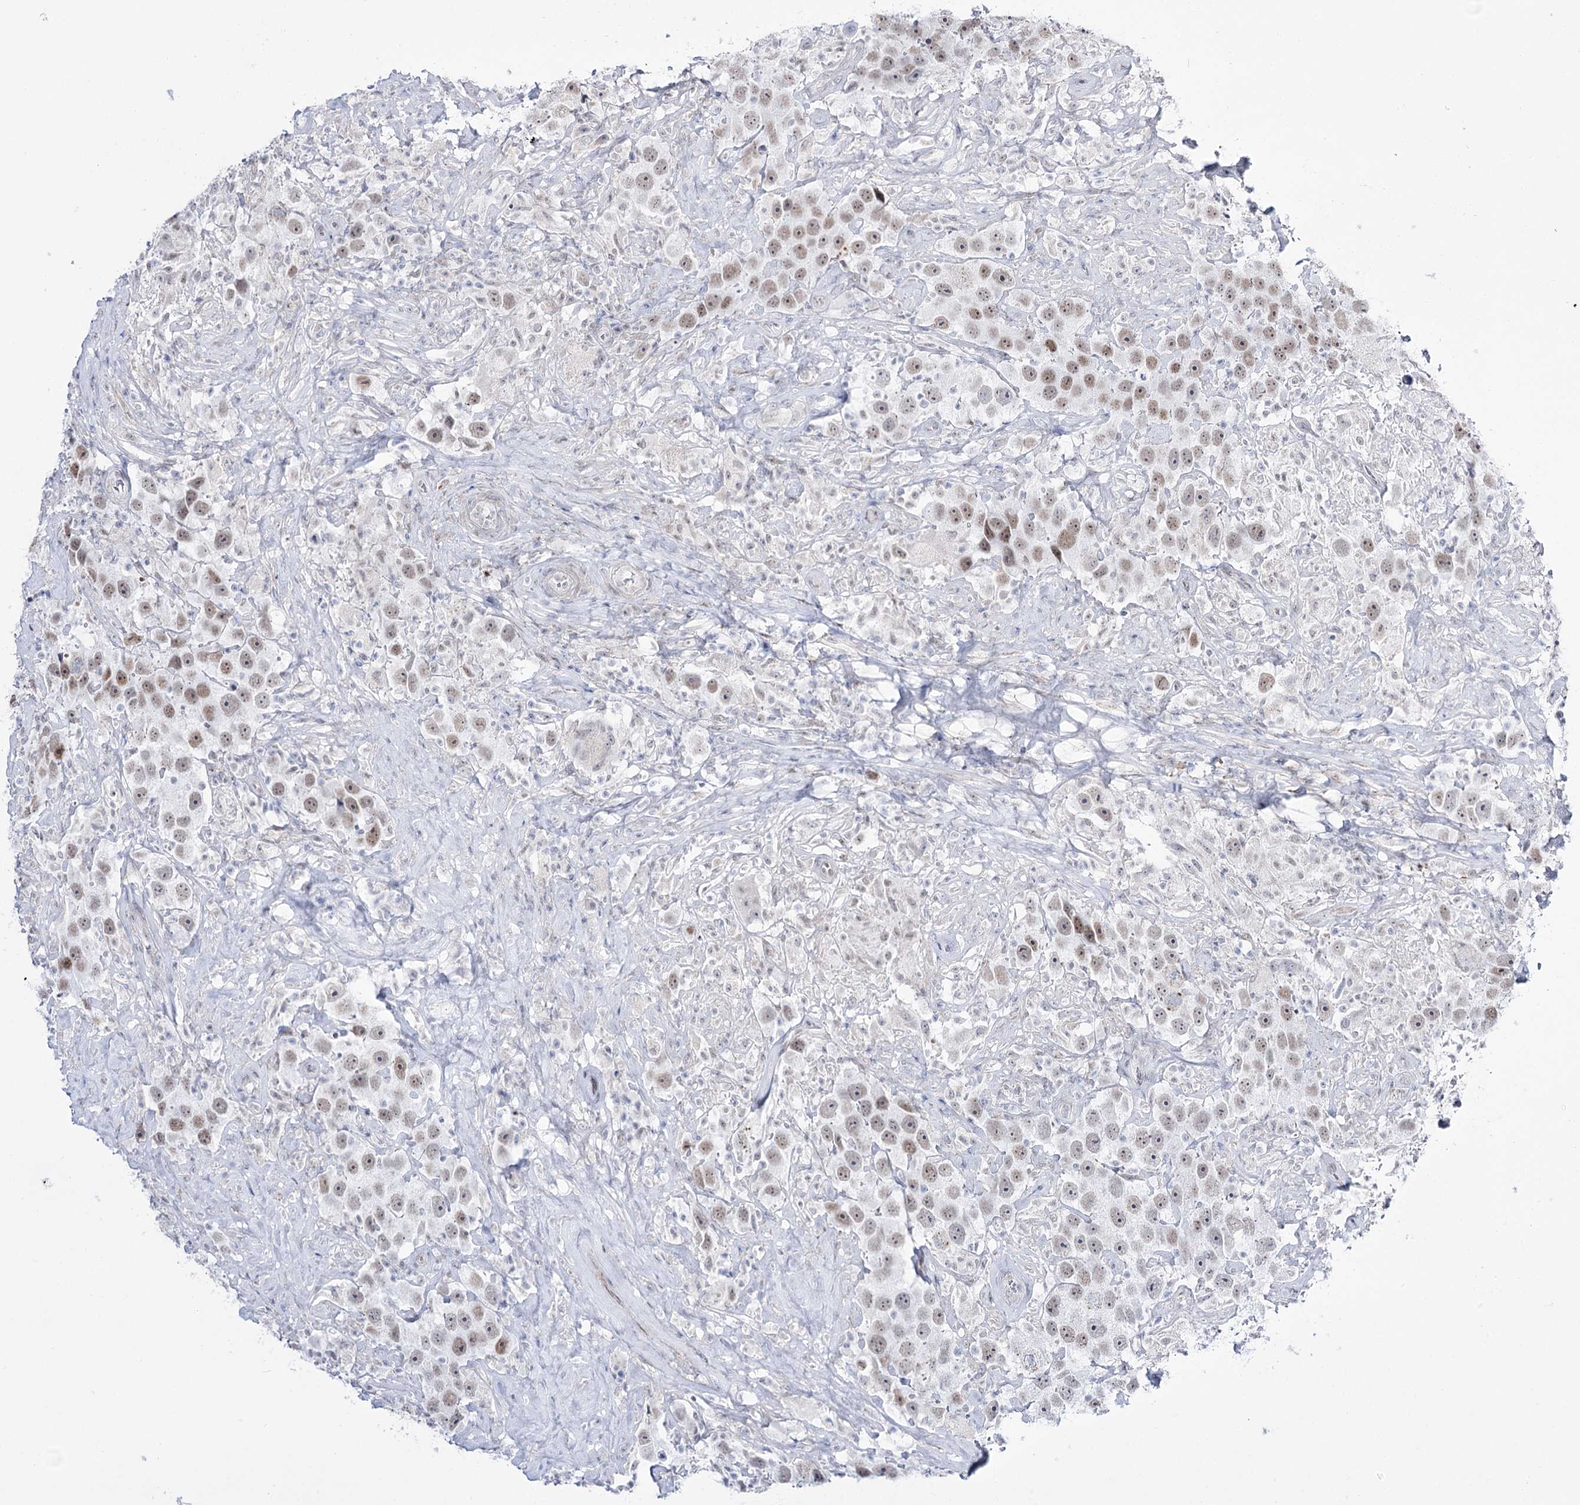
{"staining": {"intensity": "weak", "quantity": ">75%", "location": "nuclear"}, "tissue": "testis cancer", "cell_type": "Tumor cells", "image_type": "cancer", "snomed": [{"axis": "morphology", "description": "Seminoma, NOS"}, {"axis": "topography", "description": "Testis"}], "caption": "DAB (3,3'-diaminobenzidine) immunohistochemical staining of human testis cancer (seminoma) reveals weak nuclear protein positivity in approximately >75% of tumor cells.", "gene": "RBM15B", "patient": {"sex": "male", "age": 49}}